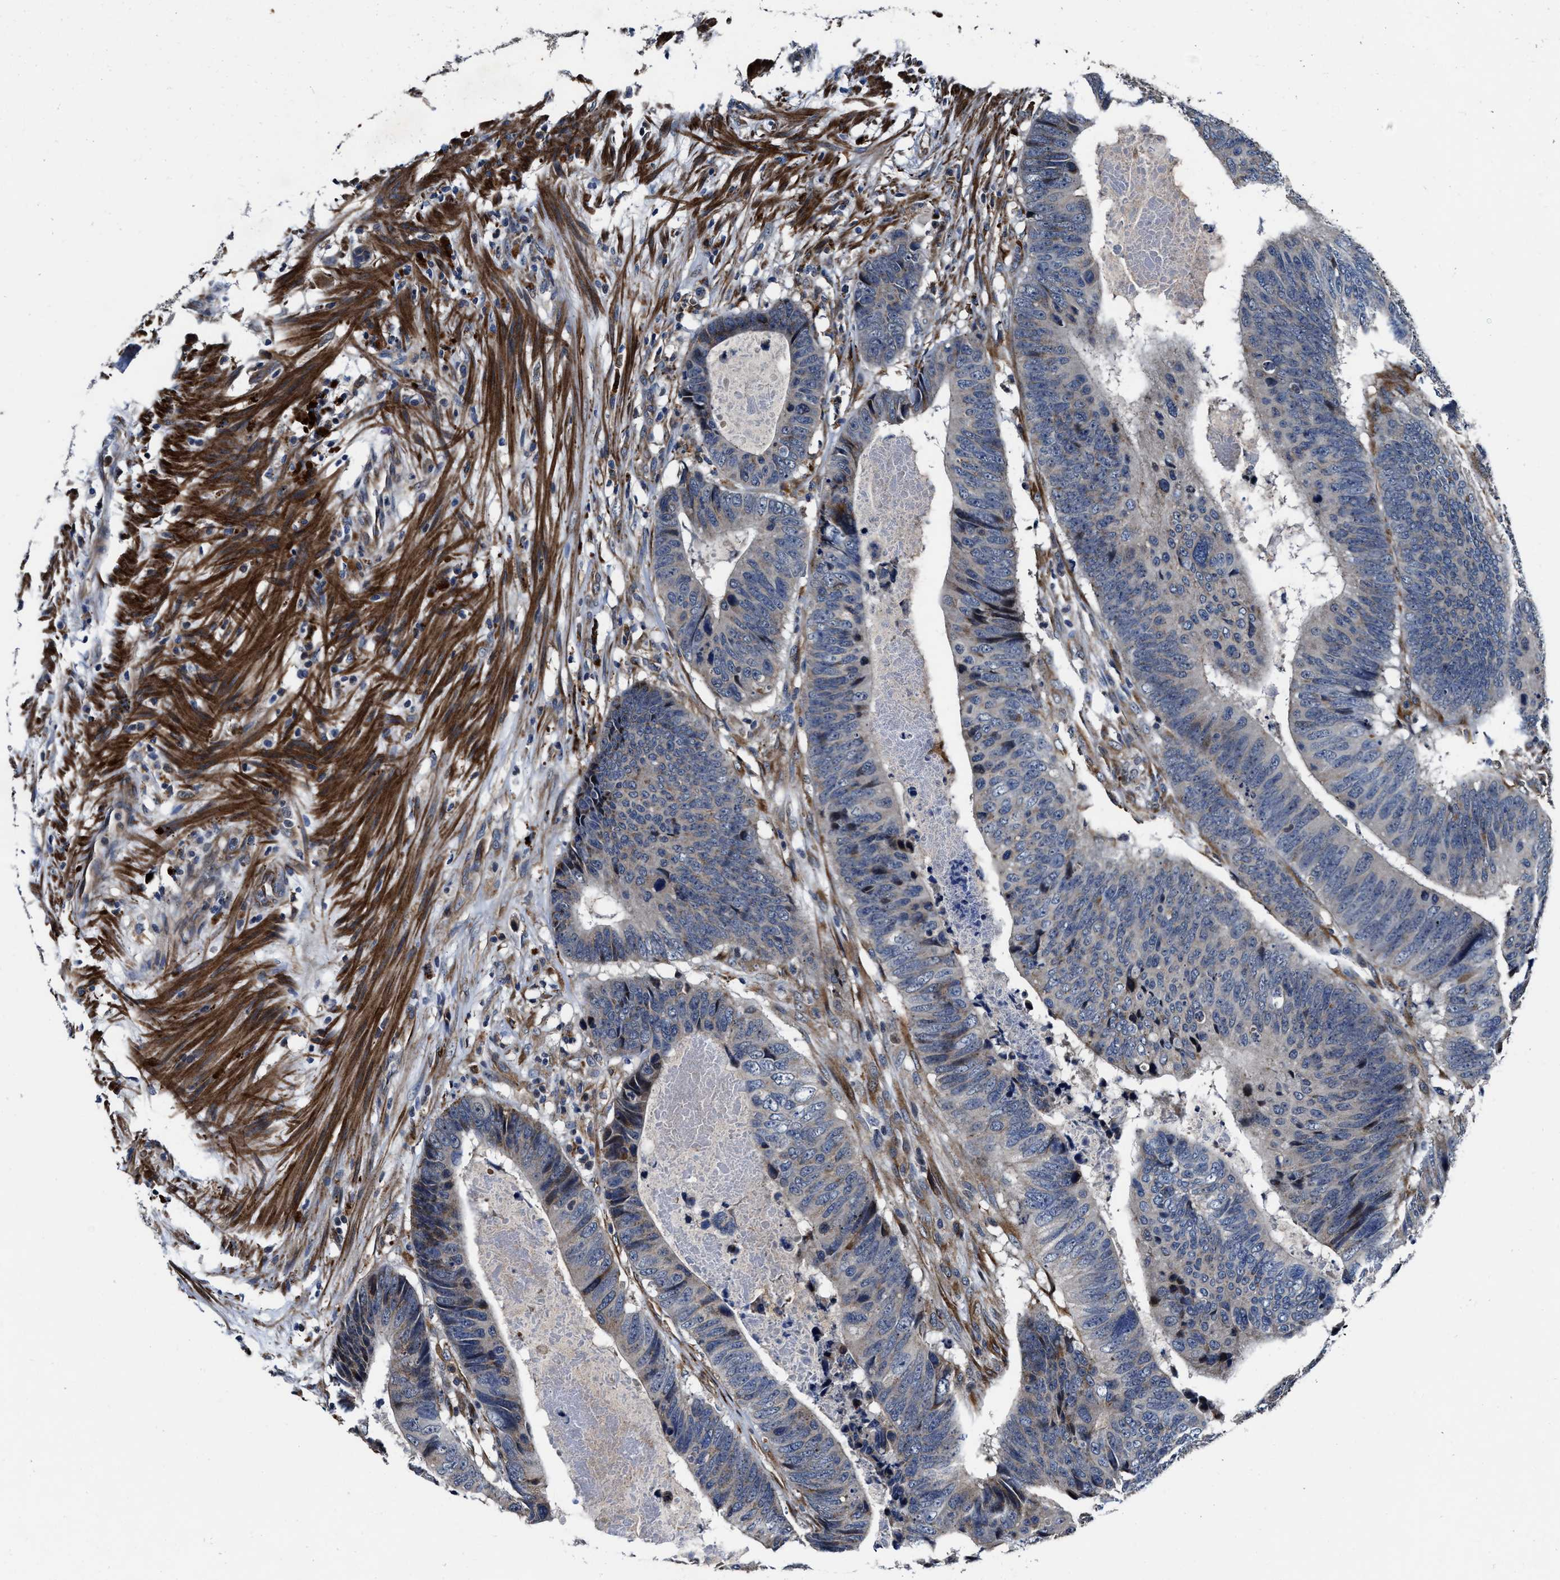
{"staining": {"intensity": "weak", "quantity": "<25%", "location": "cytoplasmic/membranous"}, "tissue": "colorectal cancer", "cell_type": "Tumor cells", "image_type": "cancer", "snomed": [{"axis": "morphology", "description": "Adenocarcinoma, NOS"}, {"axis": "topography", "description": "Colon"}], "caption": "Micrograph shows no protein expression in tumor cells of colorectal adenocarcinoma tissue.", "gene": "C2orf66", "patient": {"sex": "male", "age": 56}}